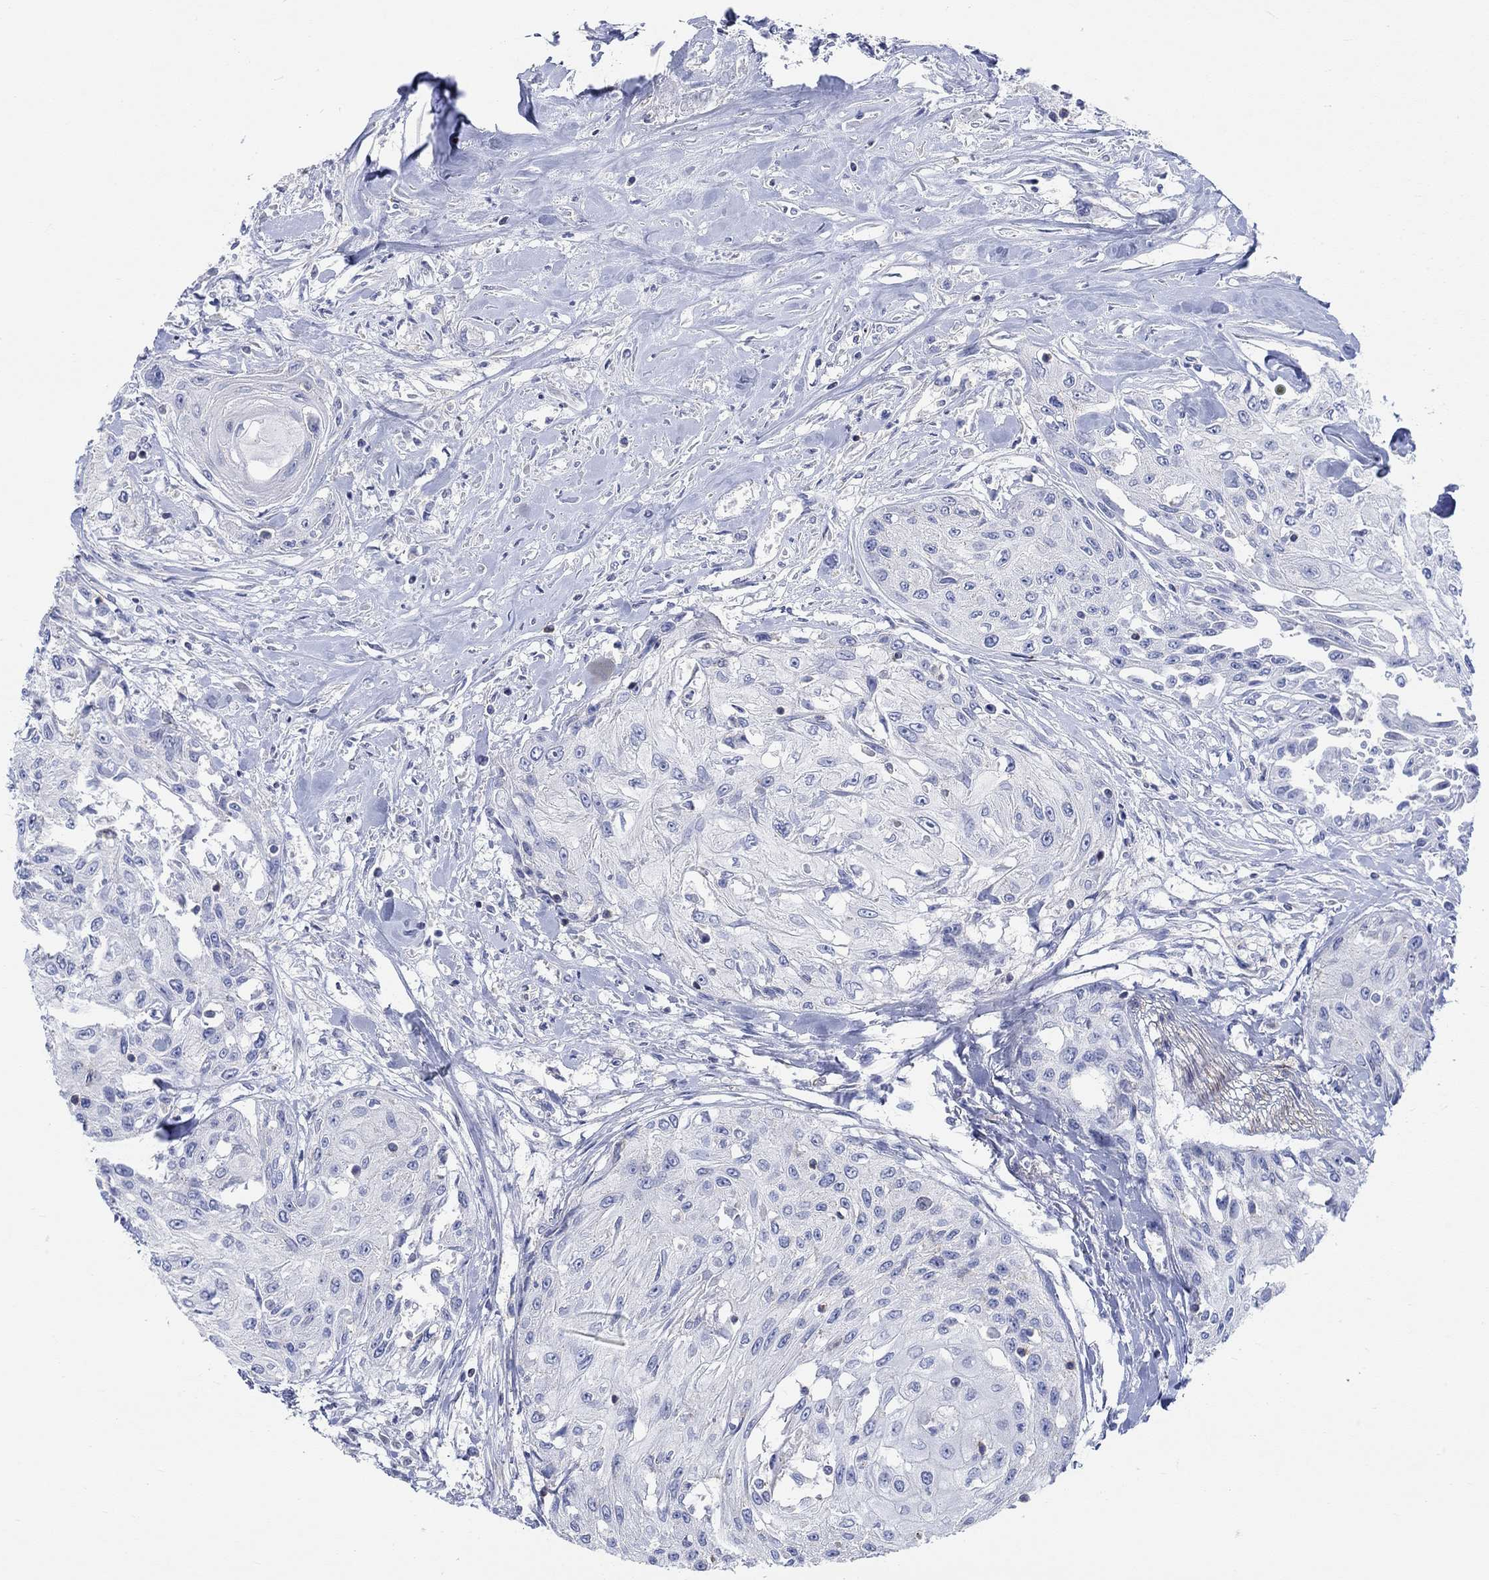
{"staining": {"intensity": "negative", "quantity": "none", "location": "none"}, "tissue": "head and neck cancer", "cell_type": "Tumor cells", "image_type": "cancer", "snomed": [{"axis": "morphology", "description": "Normal tissue, NOS"}, {"axis": "morphology", "description": "Squamous cell carcinoma, NOS"}, {"axis": "topography", "description": "Oral tissue"}, {"axis": "topography", "description": "Peripheral nerve tissue"}, {"axis": "topography", "description": "Head-Neck"}], "caption": "This is an immunohistochemistry (IHC) histopathology image of head and neck squamous cell carcinoma. There is no expression in tumor cells.", "gene": "NAV3", "patient": {"sex": "female", "age": 59}}